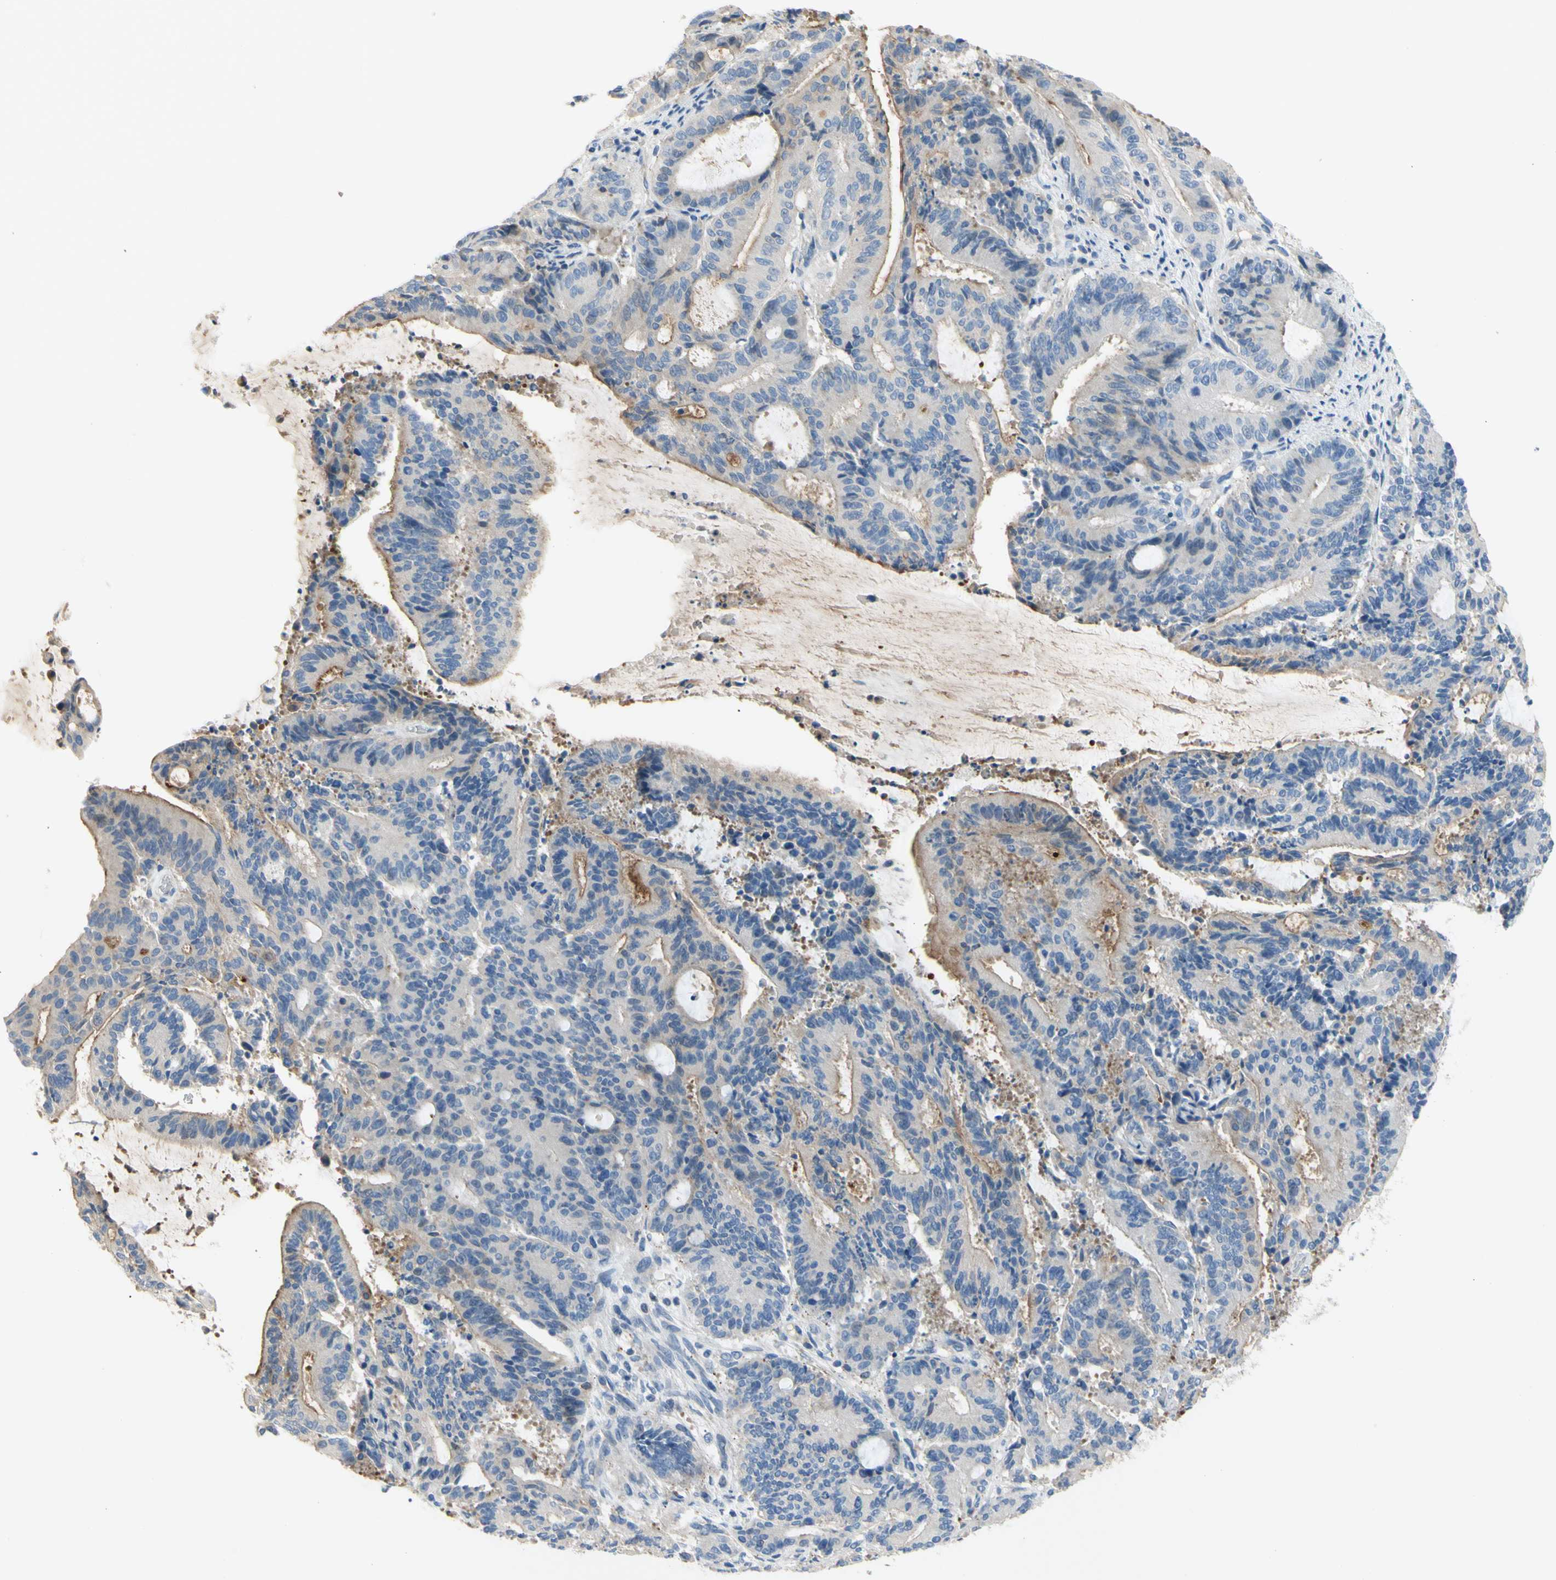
{"staining": {"intensity": "weak", "quantity": ">75%", "location": "cytoplasmic/membranous"}, "tissue": "liver cancer", "cell_type": "Tumor cells", "image_type": "cancer", "snomed": [{"axis": "morphology", "description": "Cholangiocarcinoma"}, {"axis": "topography", "description": "Liver"}], "caption": "A histopathology image of human liver cancer (cholangiocarcinoma) stained for a protein exhibits weak cytoplasmic/membranous brown staining in tumor cells. (Stains: DAB in brown, nuclei in blue, Microscopy: brightfield microscopy at high magnification).", "gene": "MUC1", "patient": {"sex": "female", "age": 73}}